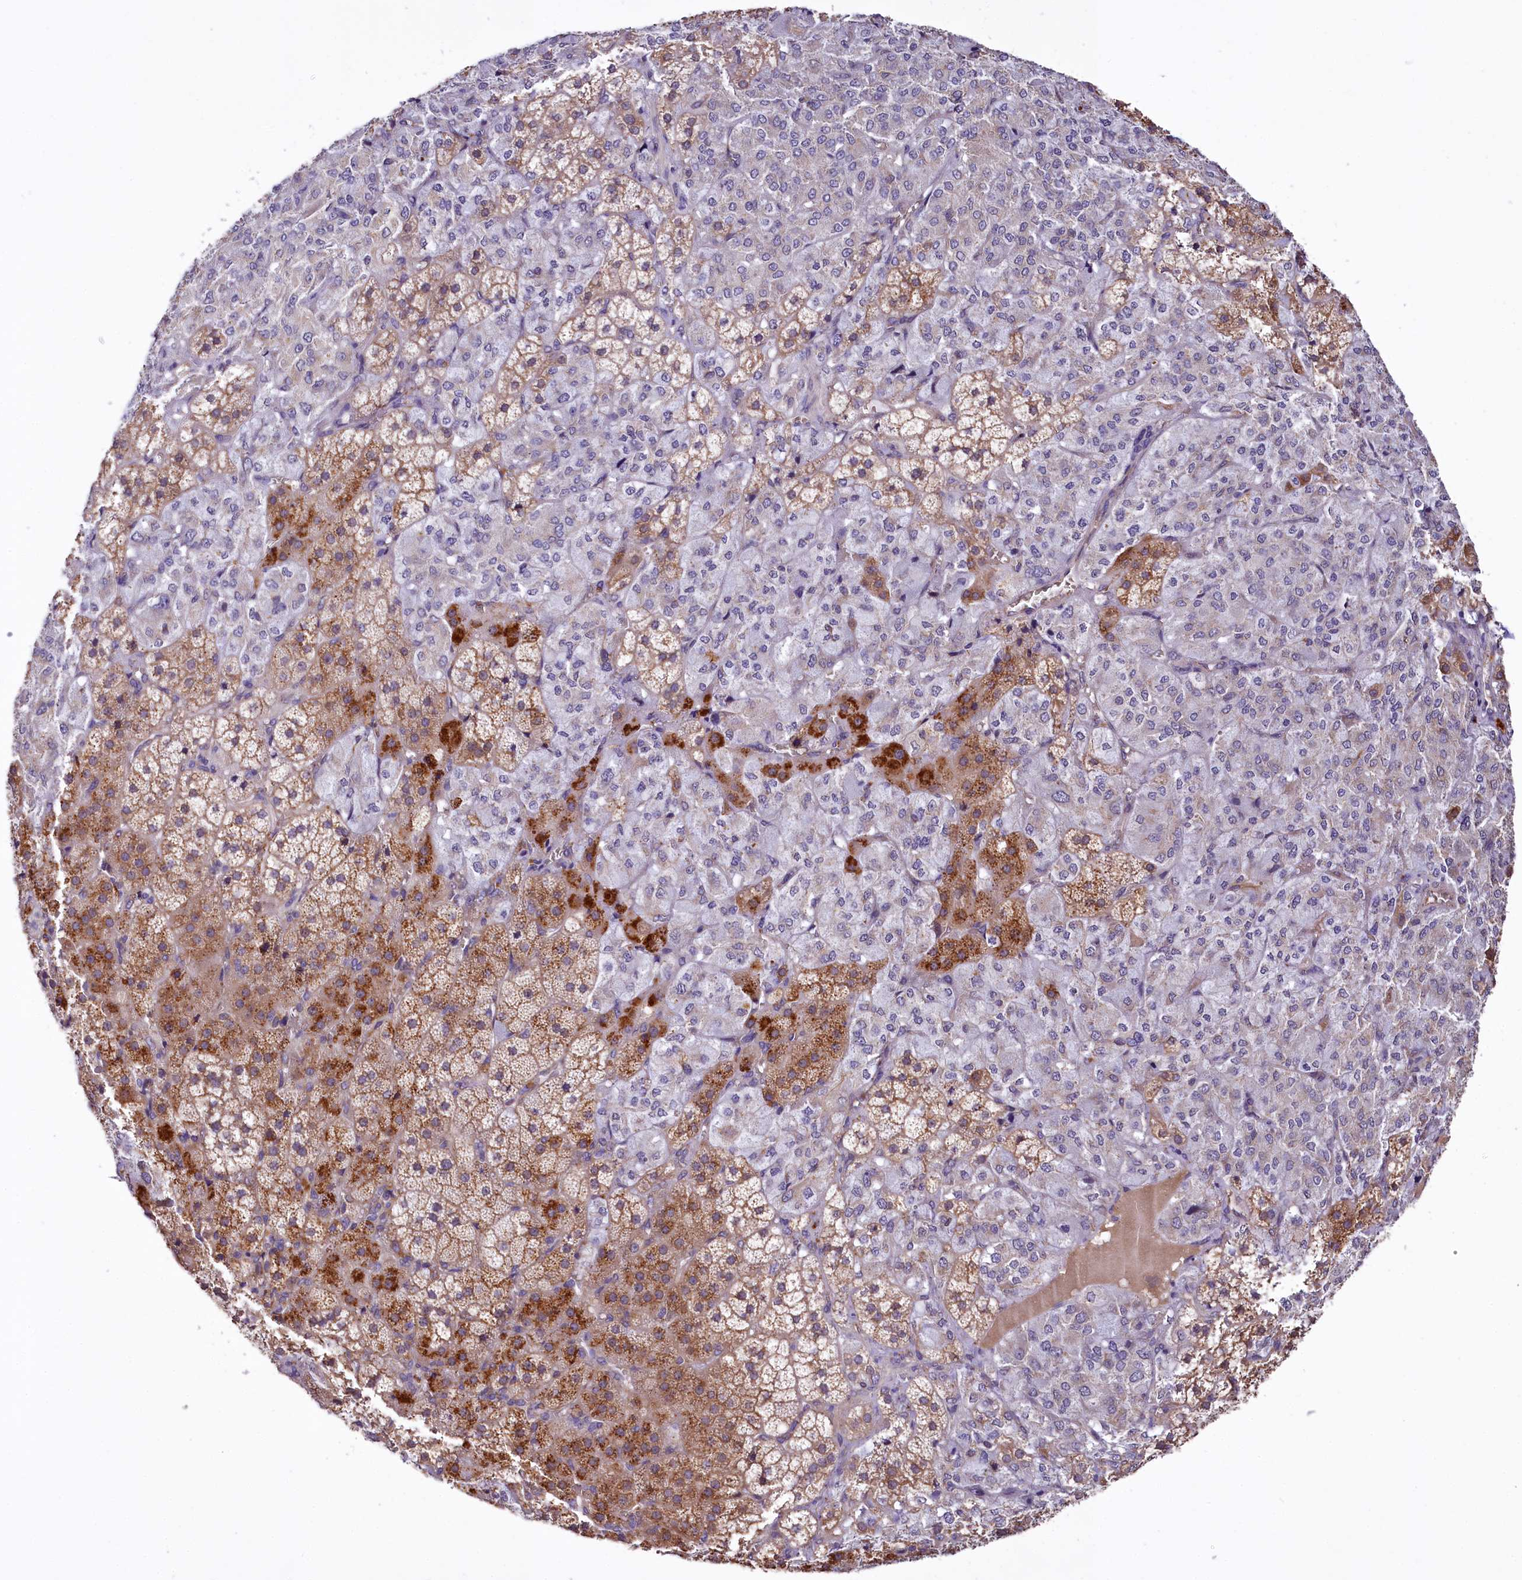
{"staining": {"intensity": "strong", "quantity": "<25%", "location": "cytoplasmic/membranous"}, "tissue": "adrenal gland", "cell_type": "Glandular cells", "image_type": "normal", "snomed": [{"axis": "morphology", "description": "Normal tissue, NOS"}, {"axis": "topography", "description": "Adrenal gland"}], "caption": "Approximately <25% of glandular cells in benign adrenal gland demonstrate strong cytoplasmic/membranous protein expression as visualized by brown immunohistochemical staining.", "gene": "TTC12", "patient": {"sex": "female", "age": 44}}